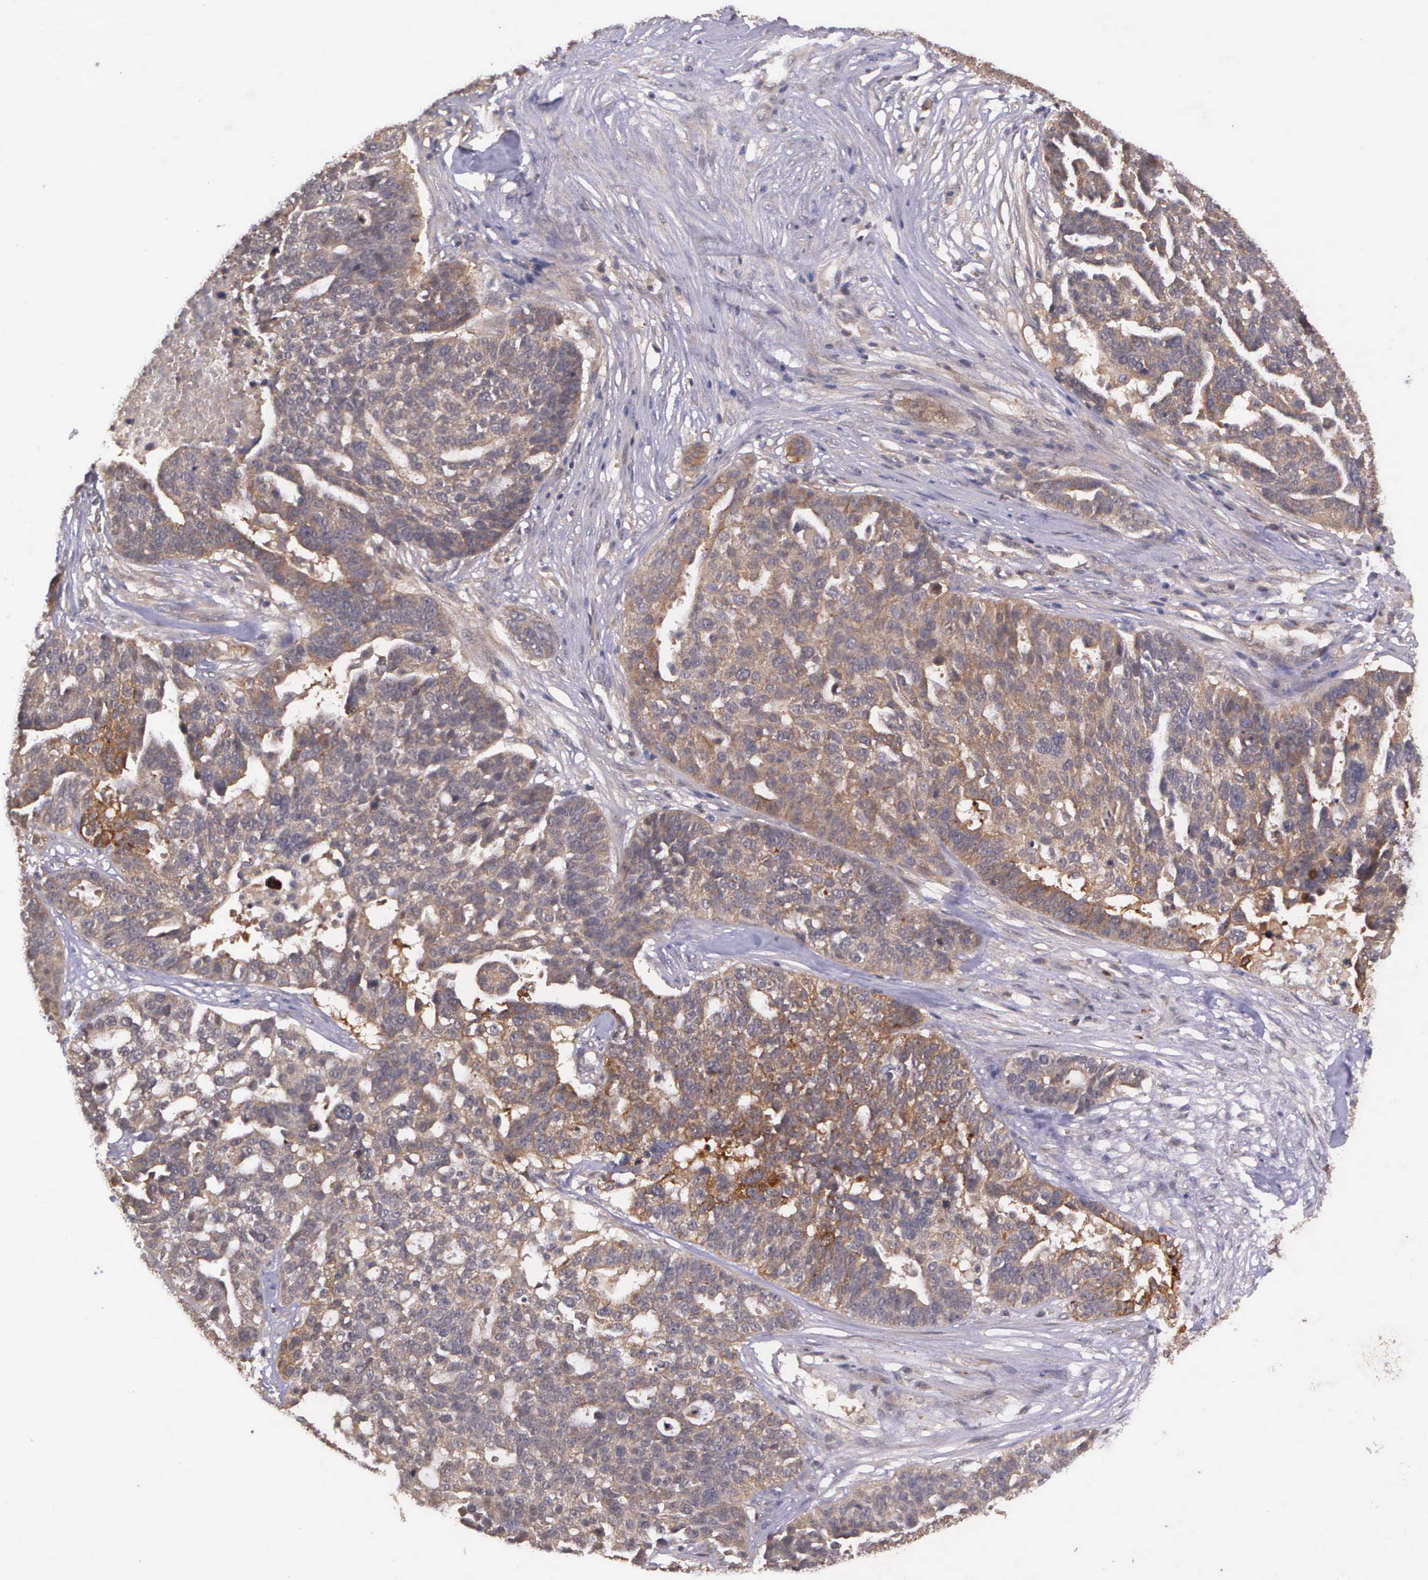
{"staining": {"intensity": "moderate", "quantity": ">75%", "location": "cytoplasmic/membranous"}, "tissue": "ovarian cancer", "cell_type": "Tumor cells", "image_type": "cancer", "snomed": [{"axis": "morphology", "description": "Cystadenocarcinoma, serous, NOS"}, {"axis": "topography", "description": "Ovary"}], "caption": "Protein expression analysis of serous cystadenocarcinoma (ovarian) reveals moderate cytoplasmic/membranous staining in about >75% of tumor cells.", "gene": "PRICKLE3", "patient": {"sex": "female", "age": 59}}